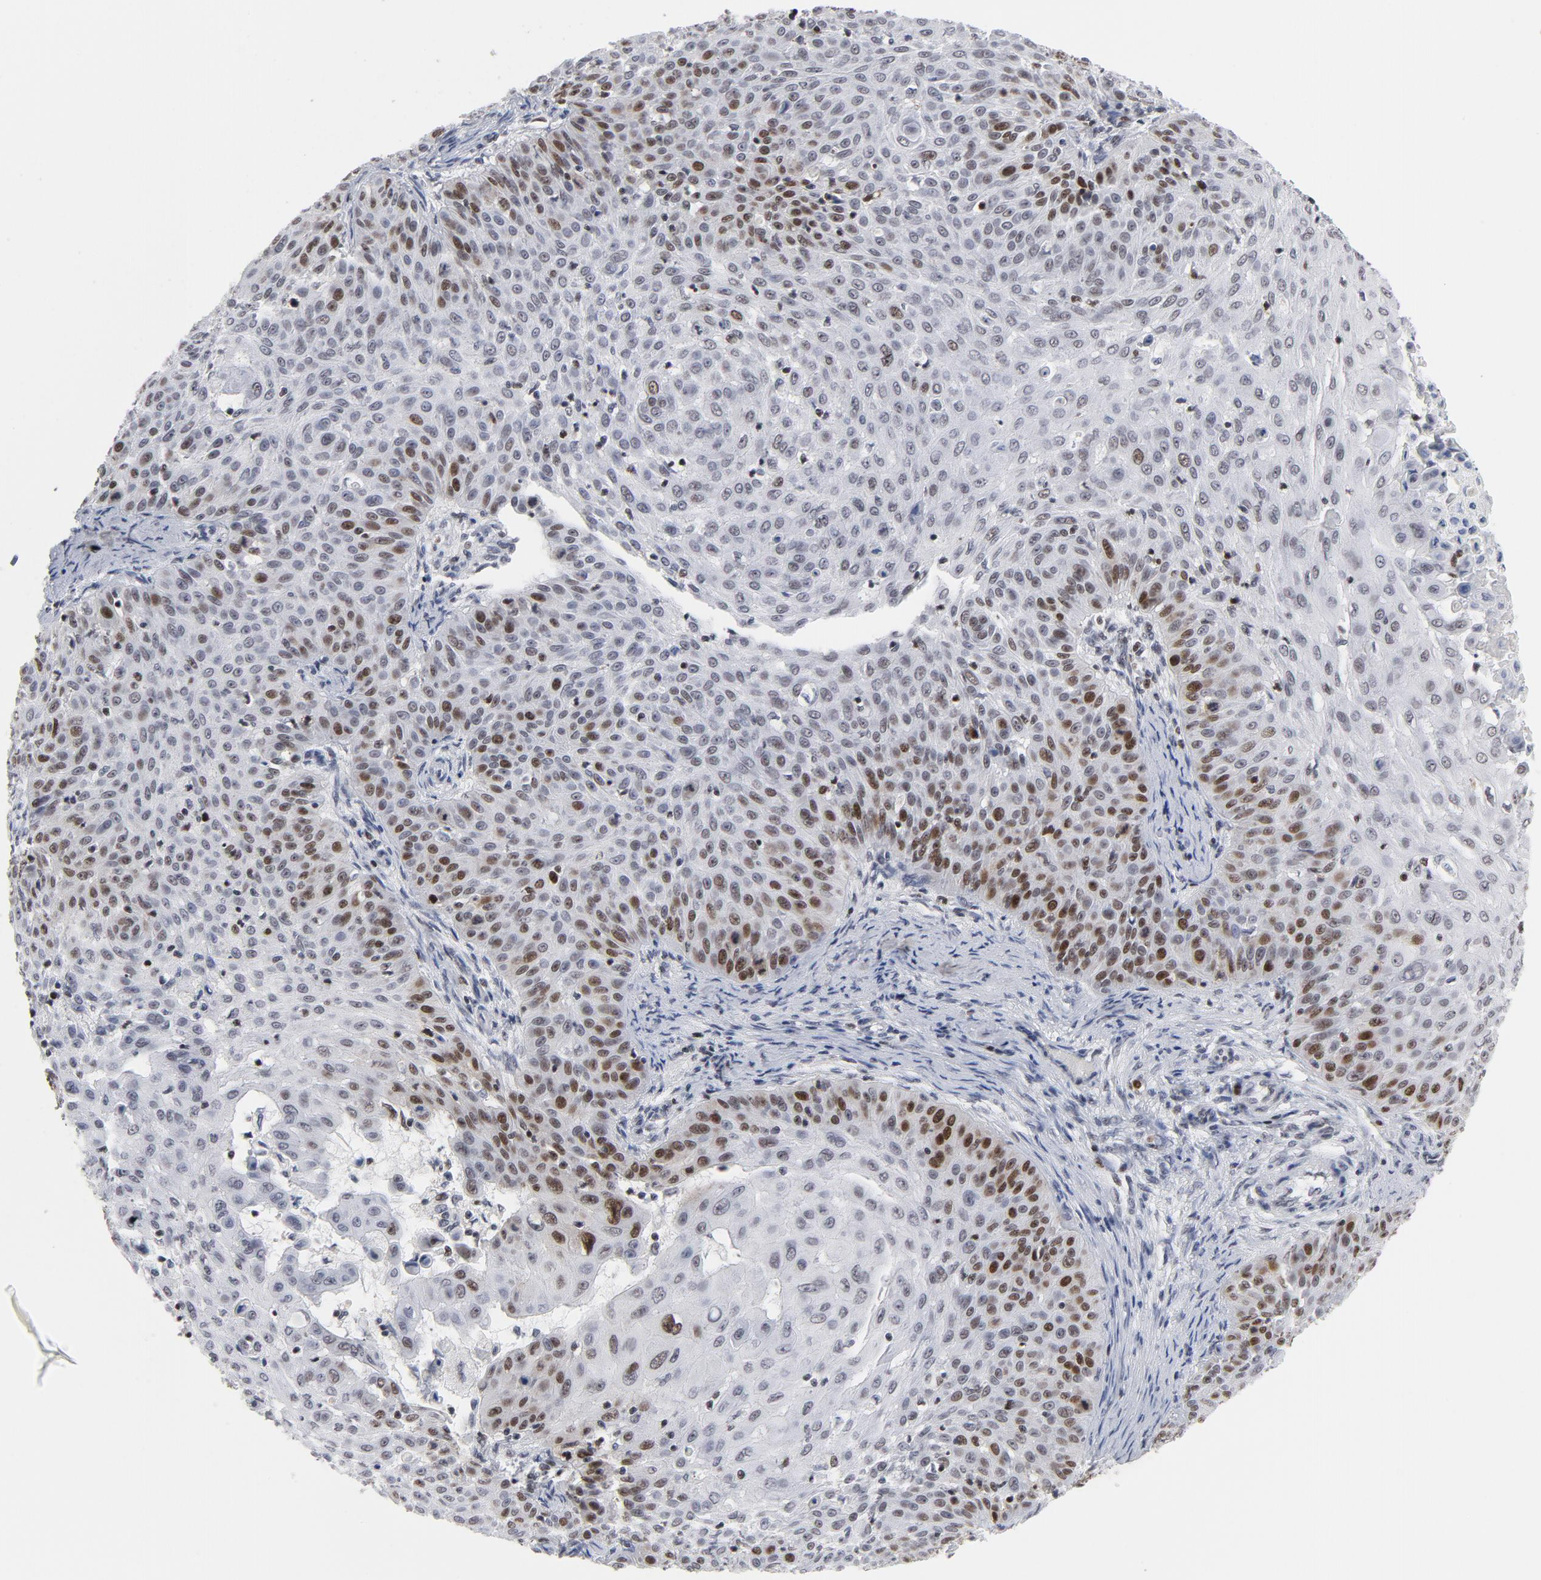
{"staining": {"intensity": "moderate", "quantity": "<25%", "location": "nuclear"}, "tissue": "skin cancer", "cell_type": "Tumor cells", "image_type": "cancer", "snomed": [{"axis": "morphology", "description": "Squamous cell carcinoma, NOS"}, {"axis": "topography", "description": "Skin"}], "caption": "Immunohistochemistry (IHC) of skin squamous cell carcinoma displays low levels of moderate nuclear positivity in approximately <25% of tumor cells.", "gene": "RFC4", "patient": {"sex": "male", "age": 82}}